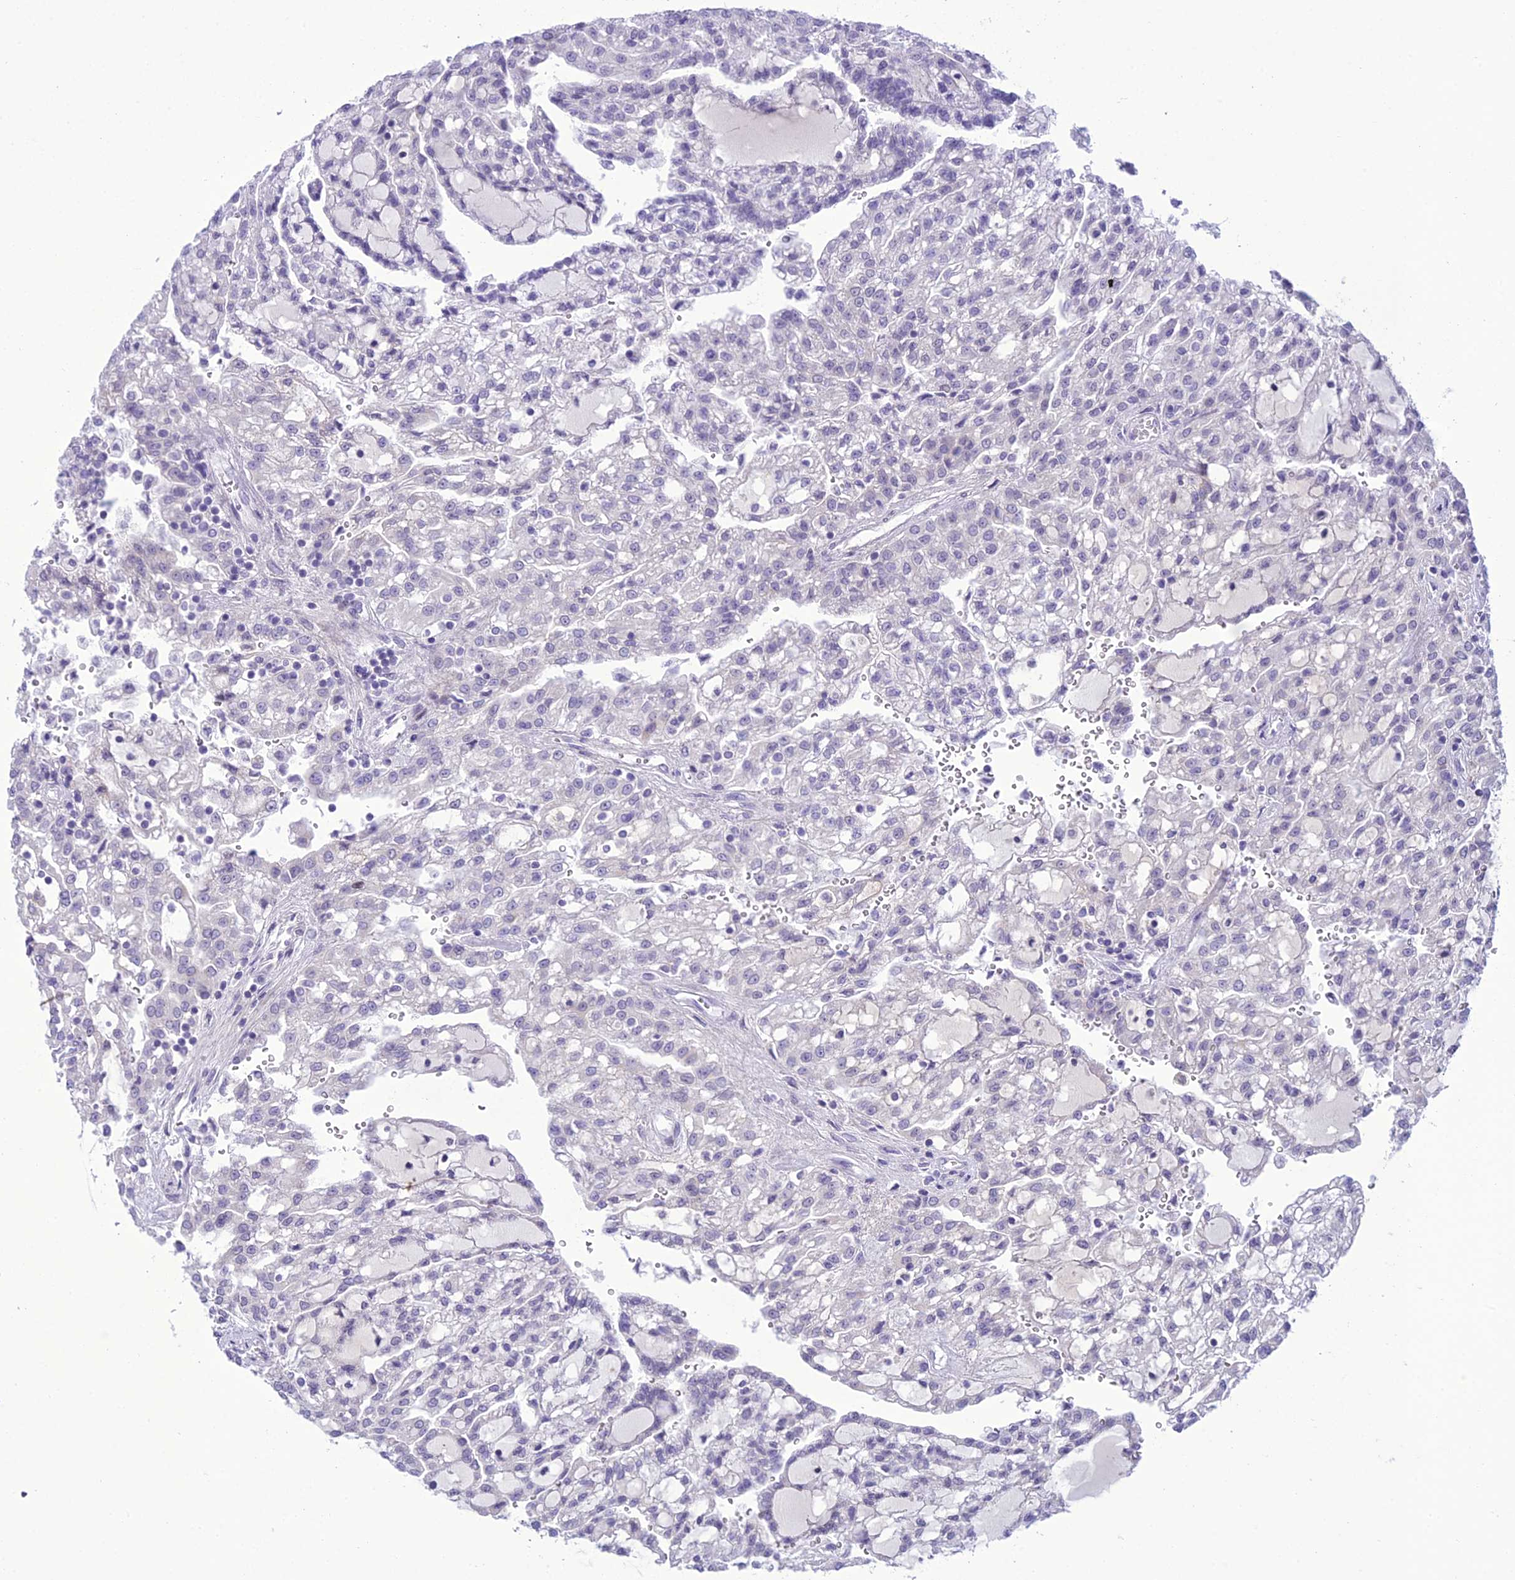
{"staining": {"intensity": "negative", "quantity": "none", "location": "none"}, "tissue": "renal cancer", "cell_type": "Tumor cells", "image_type": "cancer", "snomed": [{"axis": "morphology", "description": "Adenocarcinoma, NOS"}, {"axis": "topography", "description": "Kidney"}], "caption": "Tumor cells show no significant staining in renal cancer.", "gene": "B9D2", "patient": {"sex": "male", "age": 63}}